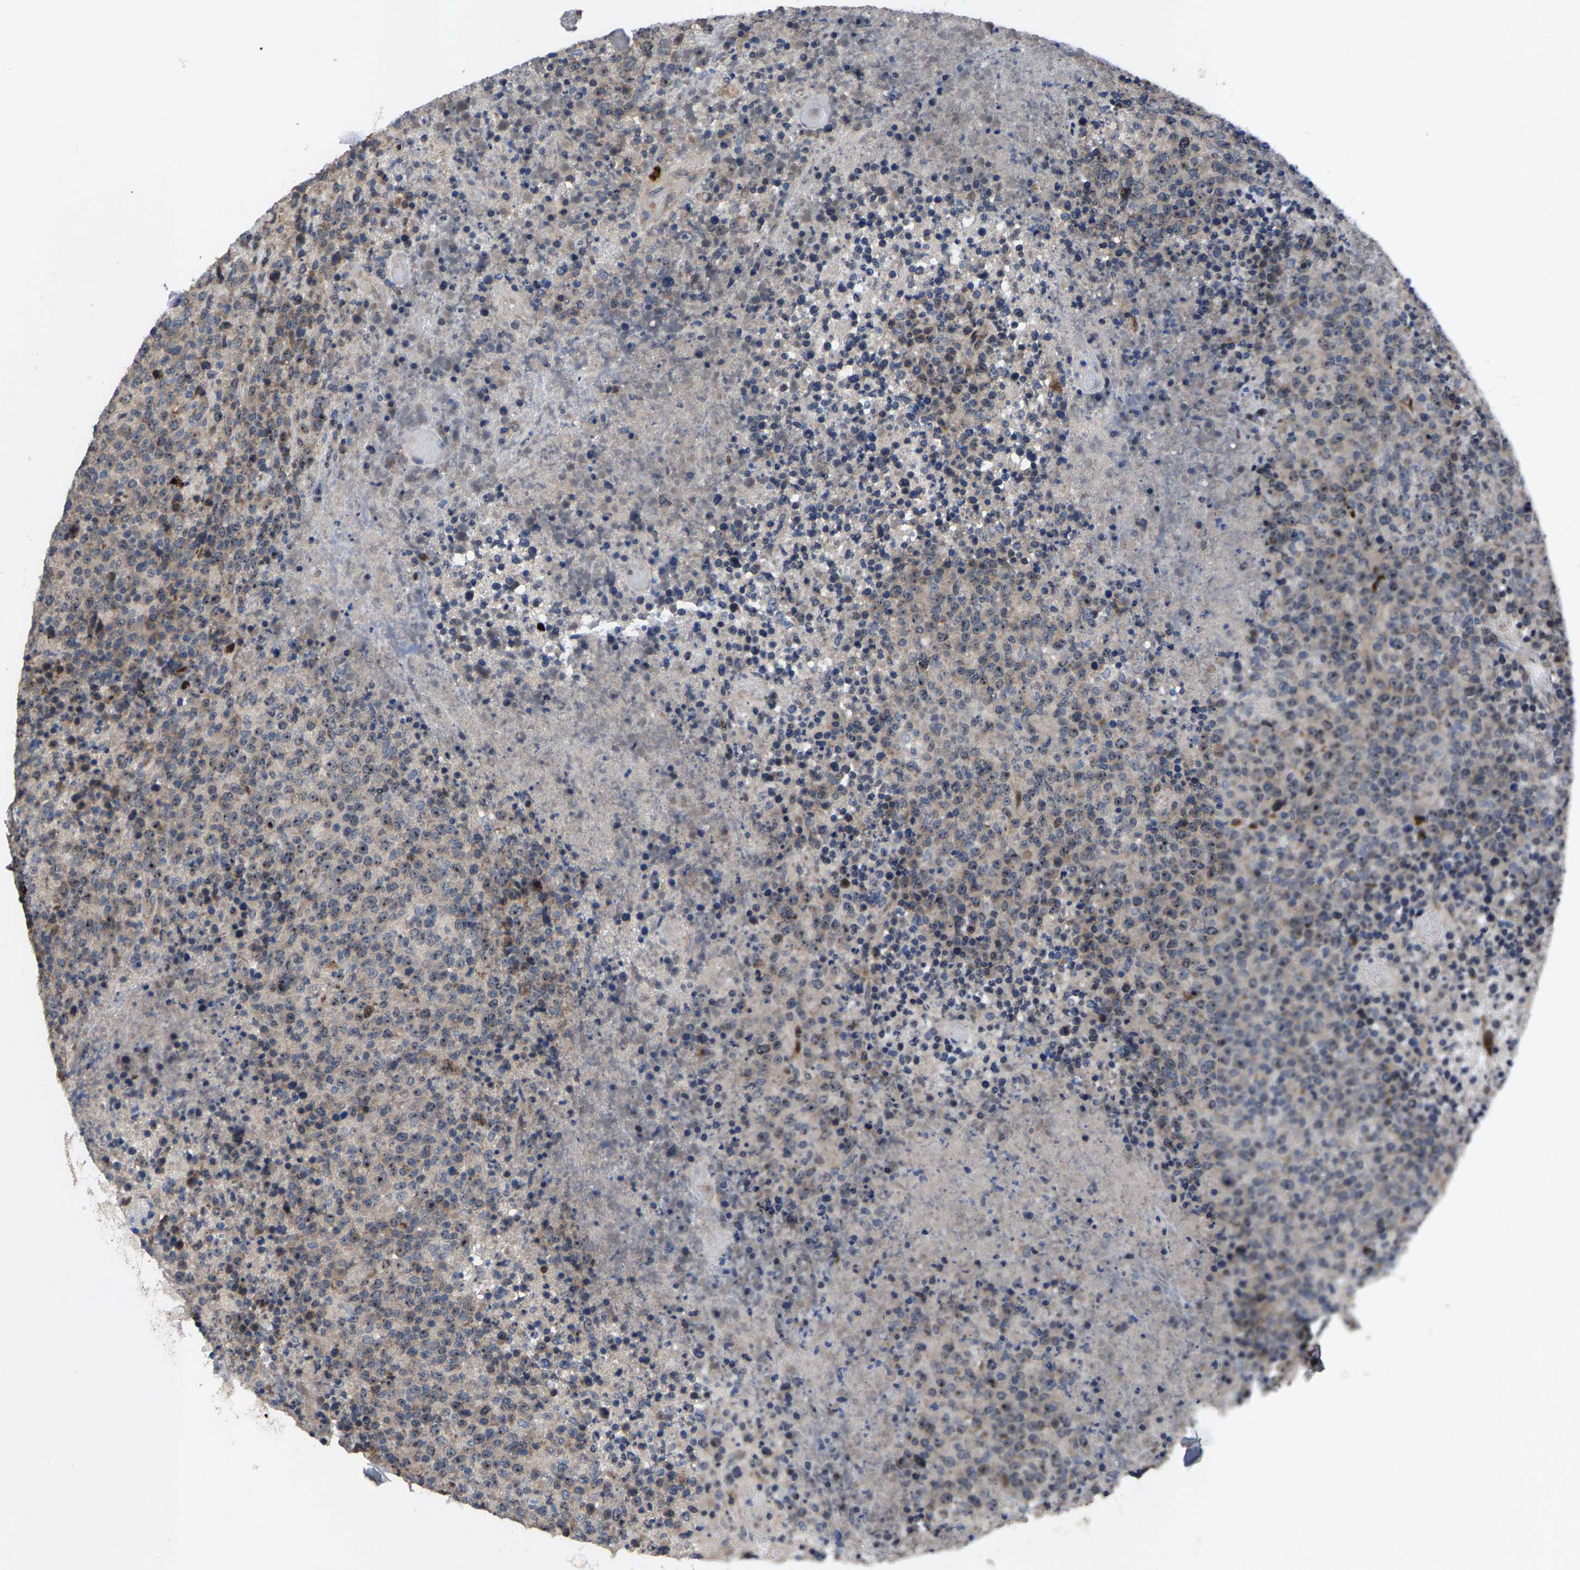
{"staining": {"intensity": "weak", "quantity": "<25%", "location": "cytoplasmic/membranous,nuclear"}, "tissue": "lymphoma", "cell_type": "Tumor cells", "image_type": "cancer", "snomed": [{"axis": "morphology", "description": "Malignant lymphoma, non-Hodgkin's type, High grade"}, {"axis": "topography", "description": "Lymph node"}], "caption": "High-grade malignant lymphoma, non-Hodgkin's type stained for a protein using immunohistochemistry (IHC) displays no expression tumor cells.", "gene": "HAUS6", "patient": {"sex": "male", "age": 13}}